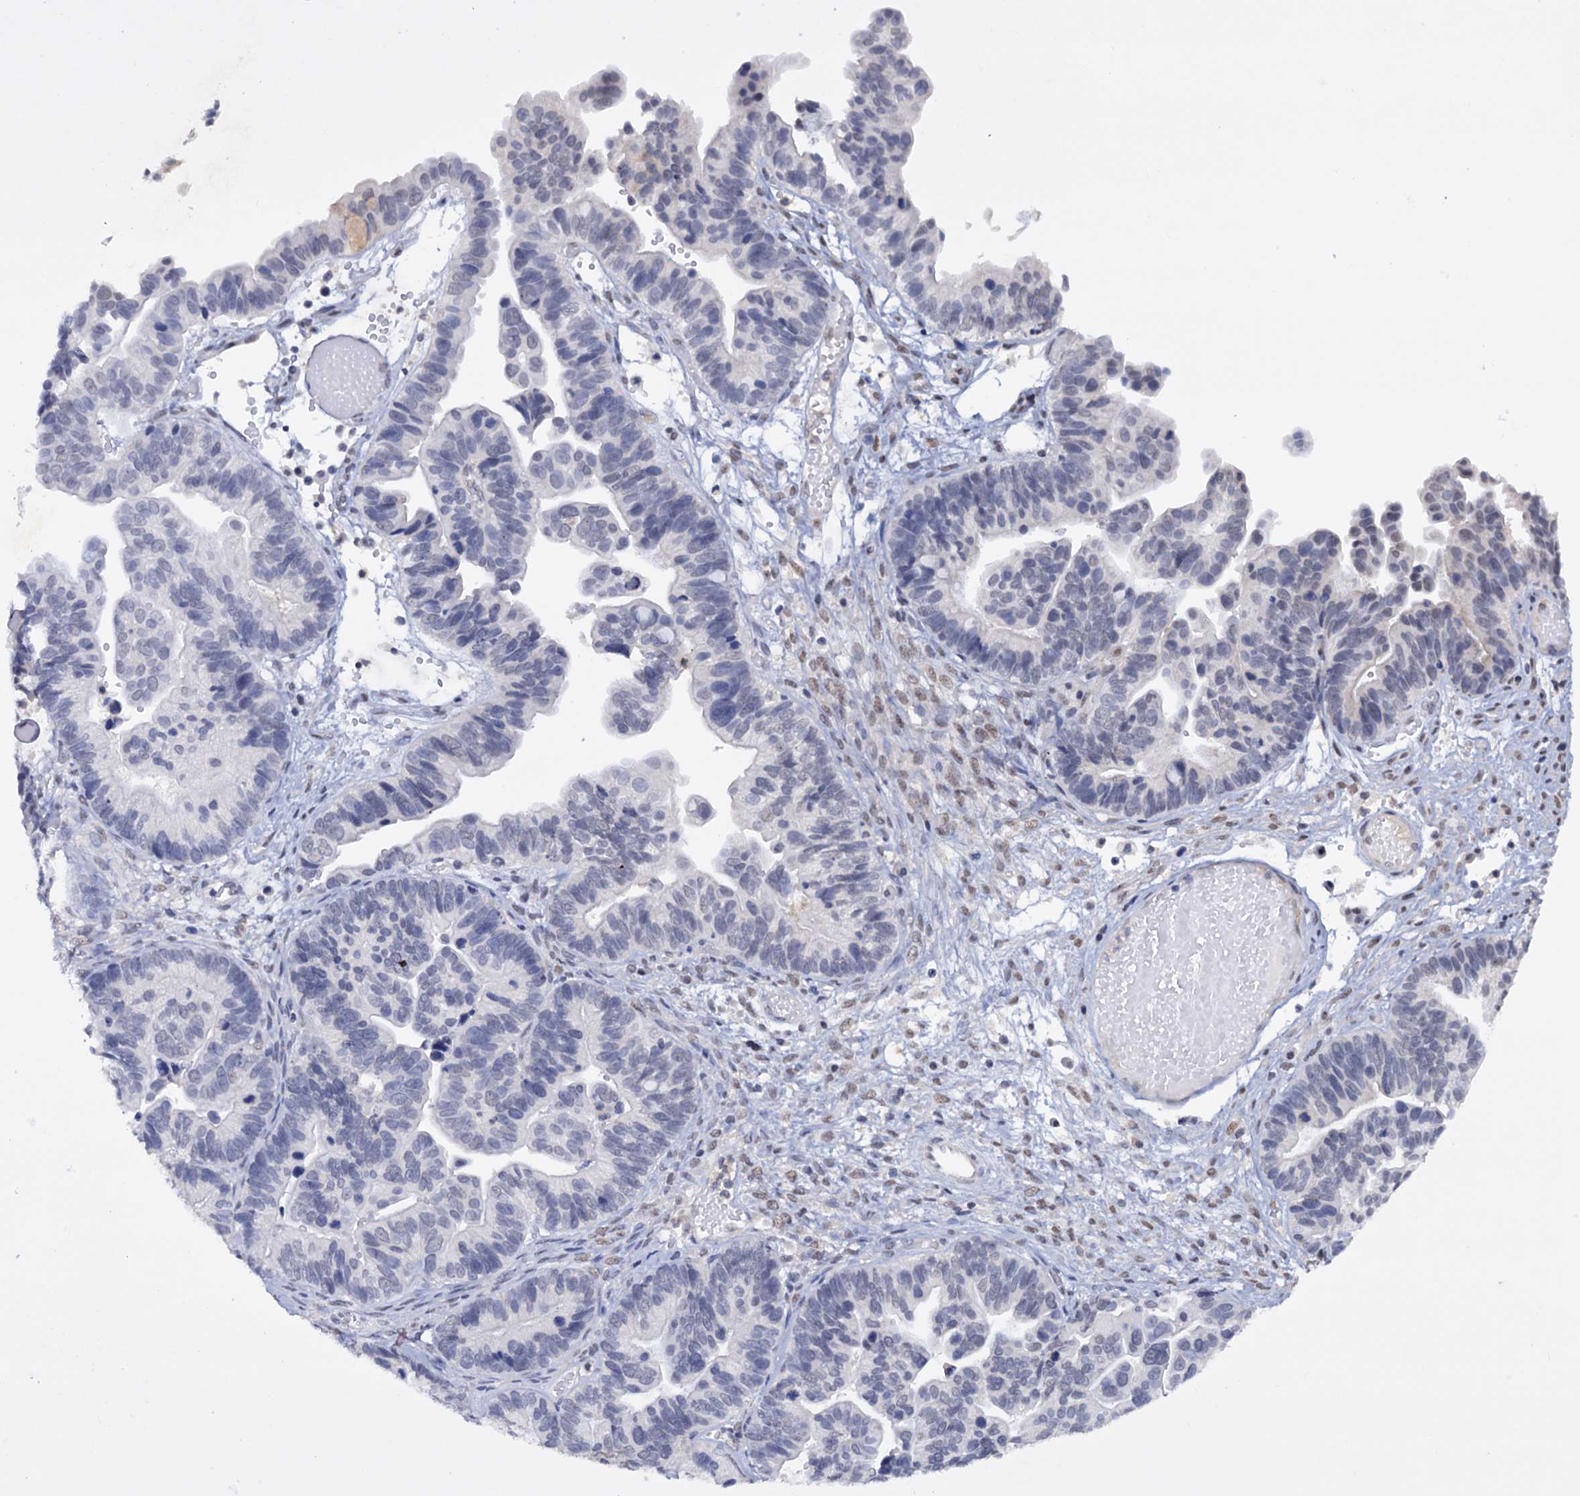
{"staining": {"intensity": "negative", "quantity": "none", "location": "none"}, "tissue": "ovarian cancer", "cell_type": "Tumor cells", "image_type": "cancer", "snomed": [{"axis": "morphology", "description": "Cystadenocarcinoma, serous, NOS"}, {"axis": "topography", "description": "Ovary"}], "caption": "Human ovarian cancer stained for a protein using immunohistochemistry (IHC) displays no positivity in tumor cells.", "gene": "TBC1D12", "patient": {"sex": "female", "age": 56}}